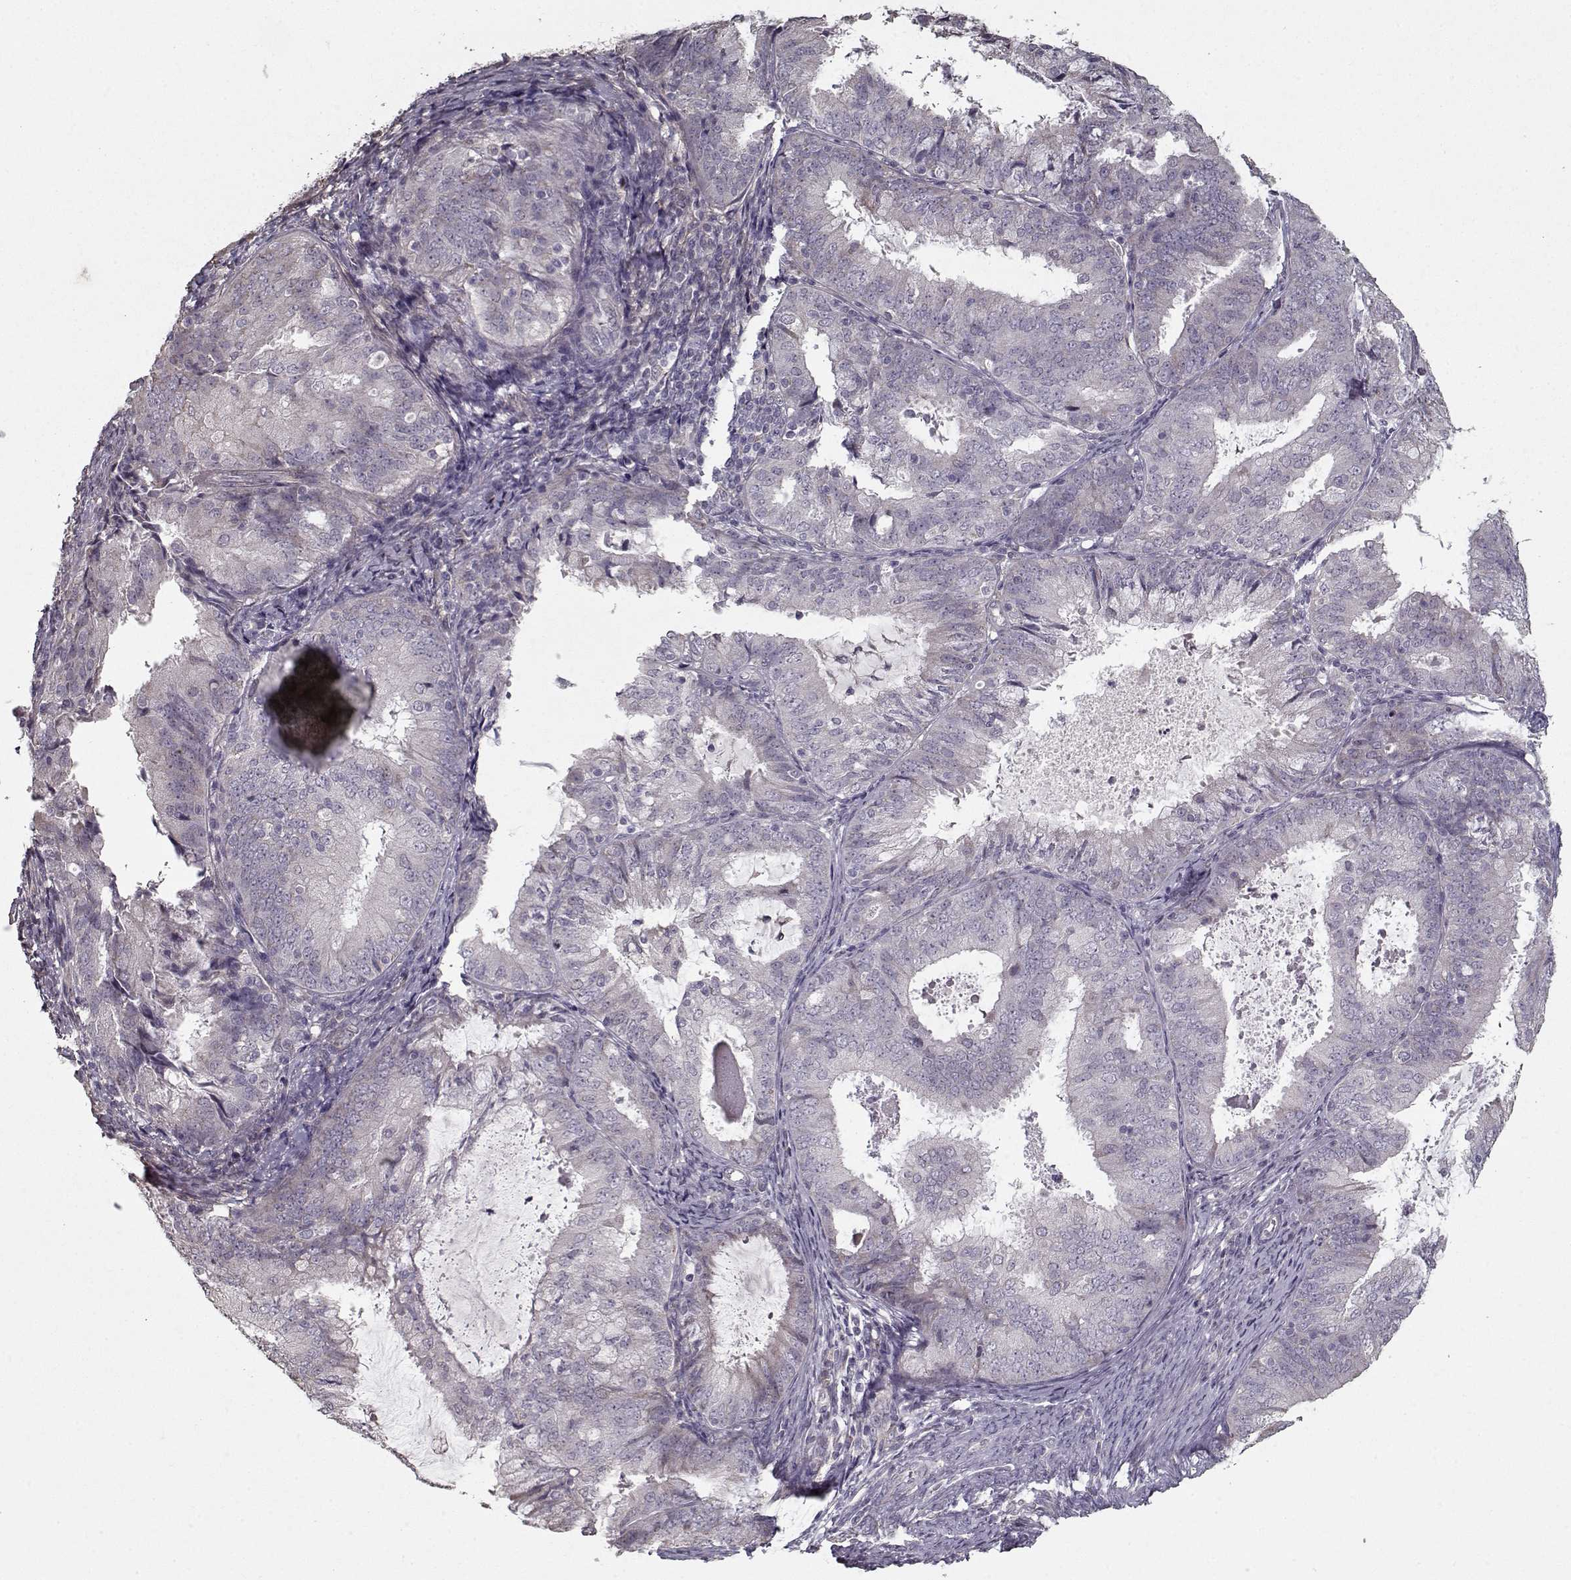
{"staining": {"intensity": "negative", "quantity": "none", "location": "none"}, "tissue": "endometrial cancer", "cell_type": "Tumor cells", "image_type": "cancer", "snomed": [{"axis": "morphology", "description": "Adenocarcinoma, NOS"}, {"axis": "topography", "description": "Endometrium"}], "caption": "Tumor cells show no significant positivity in adenocarcinoma (endometrial). (Immunohistochemistry (ihc), brightfield microscopy, high magnification).", "gene": "LAMA2", "patient": {"sex": "female", "age": 57}}